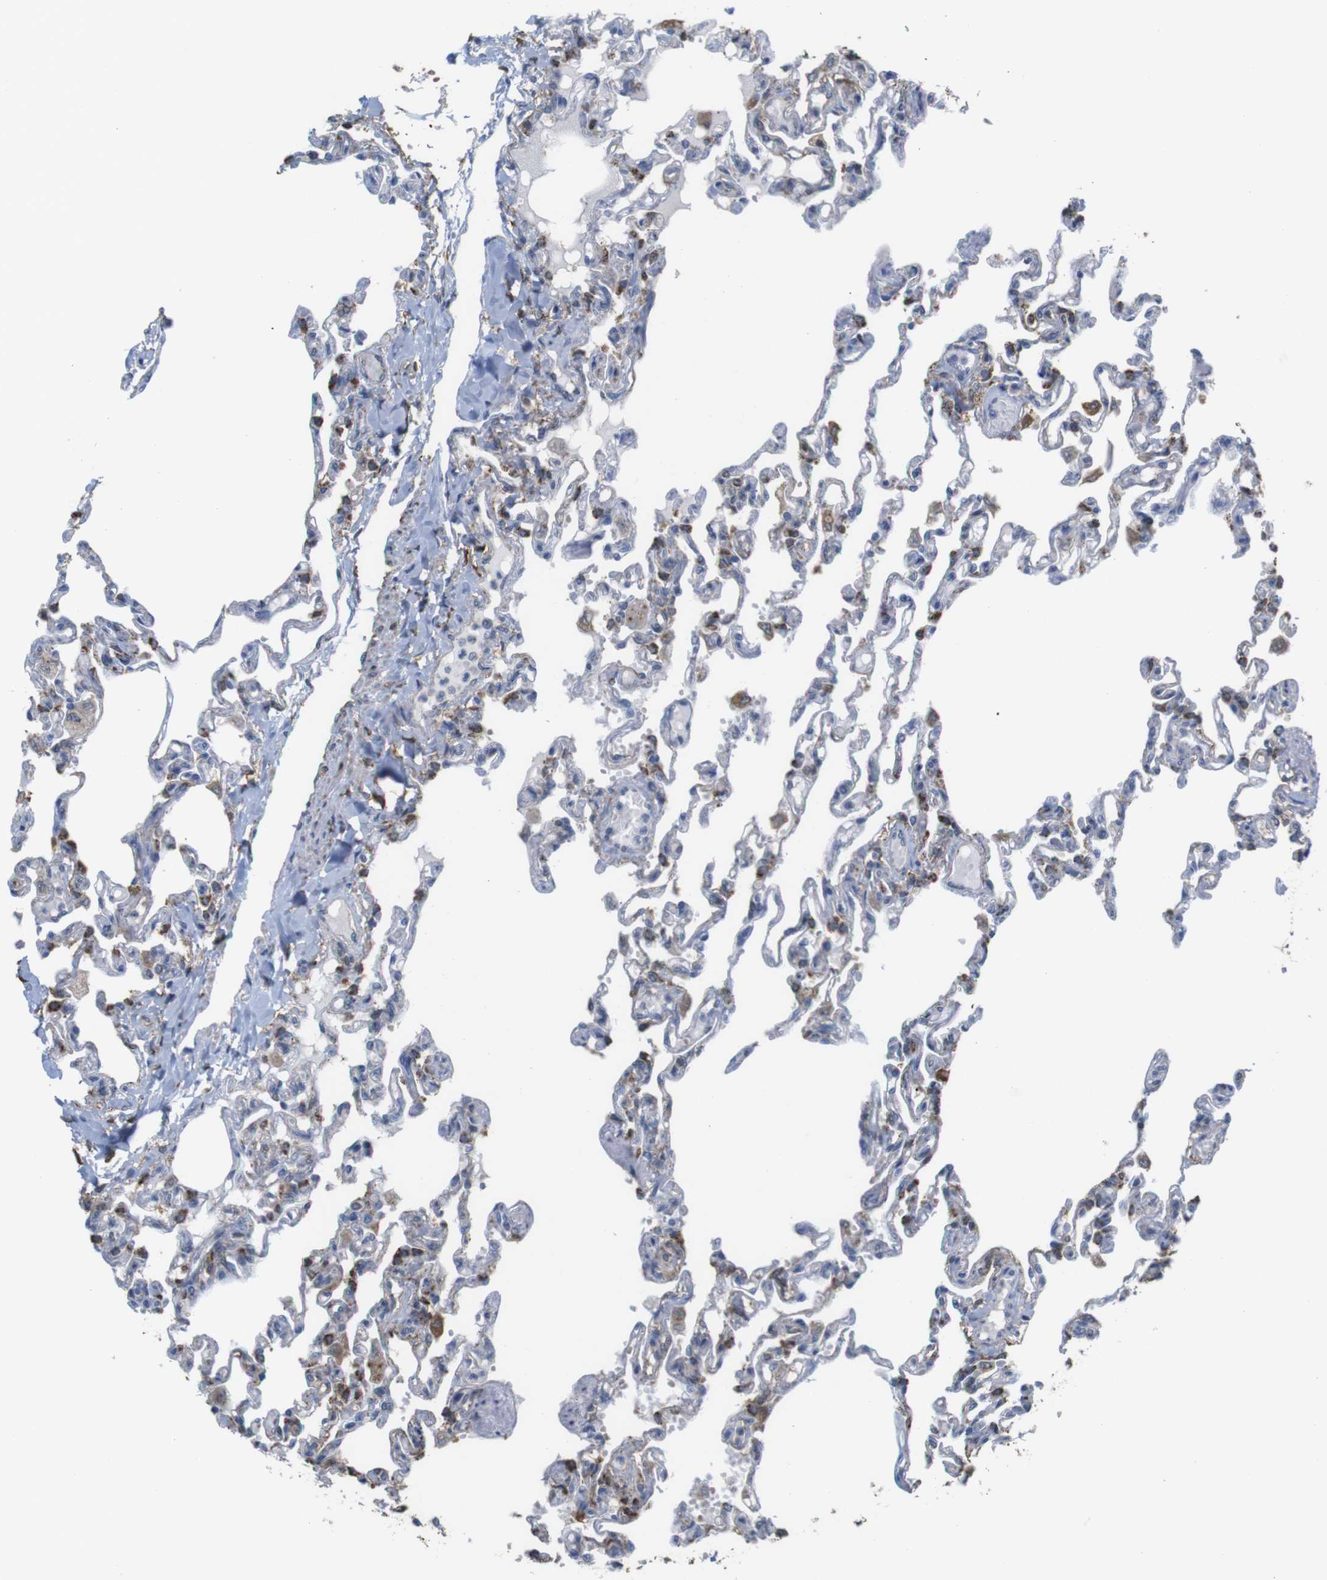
{"staining": {"intensity": "moderate", "quantity": "25%-75%", "location": "cytoplasmic/membranous"}, "tissue": "lung", "cell_type": "Alveolar cells", "image_type": "normal", "snomed": [{"axis": "morphology", "description": "Normal tissue, NOS"}, {"axis": "topography", "description": "Lung"}], "caption": "A high-resolution histopathology image shows IHC staining of normal lung, which demonstrates moderate cytoplasmic/membranous expression in about 25%-75% of alveolar cells. Nuclei are stained in blue.", "gene": "PTPRR", "patient": {"sex": "male", "age": 21}}